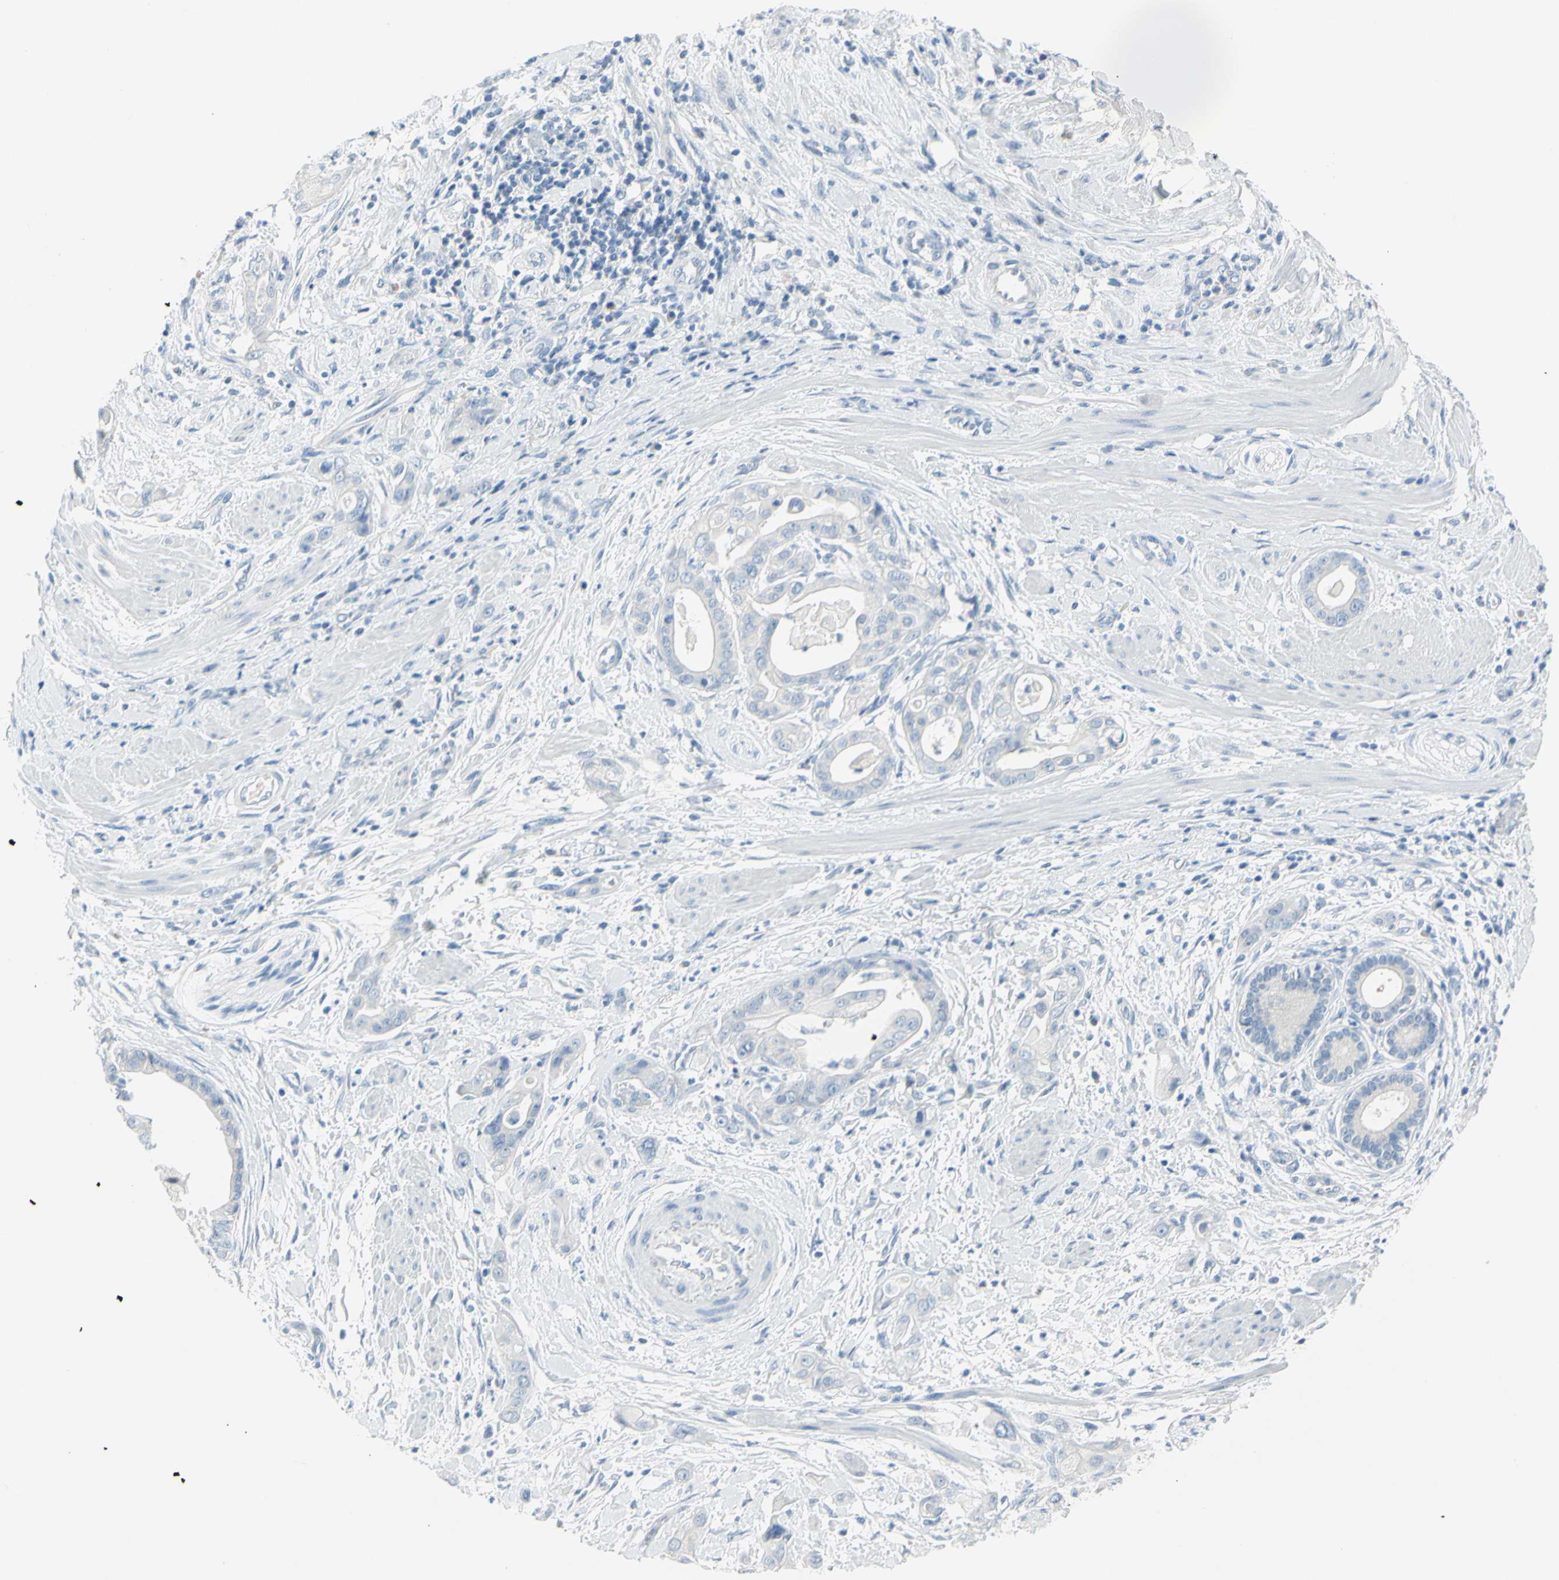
{"staining": {"intensity": "negative", "quantity": "none", "location": "none"}, "tissue": "pancreatic cancer", "cell_type": "Tumor cells", "image_type": "cancer", "snomed": [{"axis": "morphology", "description": "Adenocarcinoma, NOS"}, {"axis": "topography", "description": "Pancreas"}], "caption": "The micrograph displays no staining of tumor cells in pancreatic cancer. (DAB IHC with hematoxylin counter stain).", "gene": "DCT", "patient": {"sex": "female", "age": 75}}